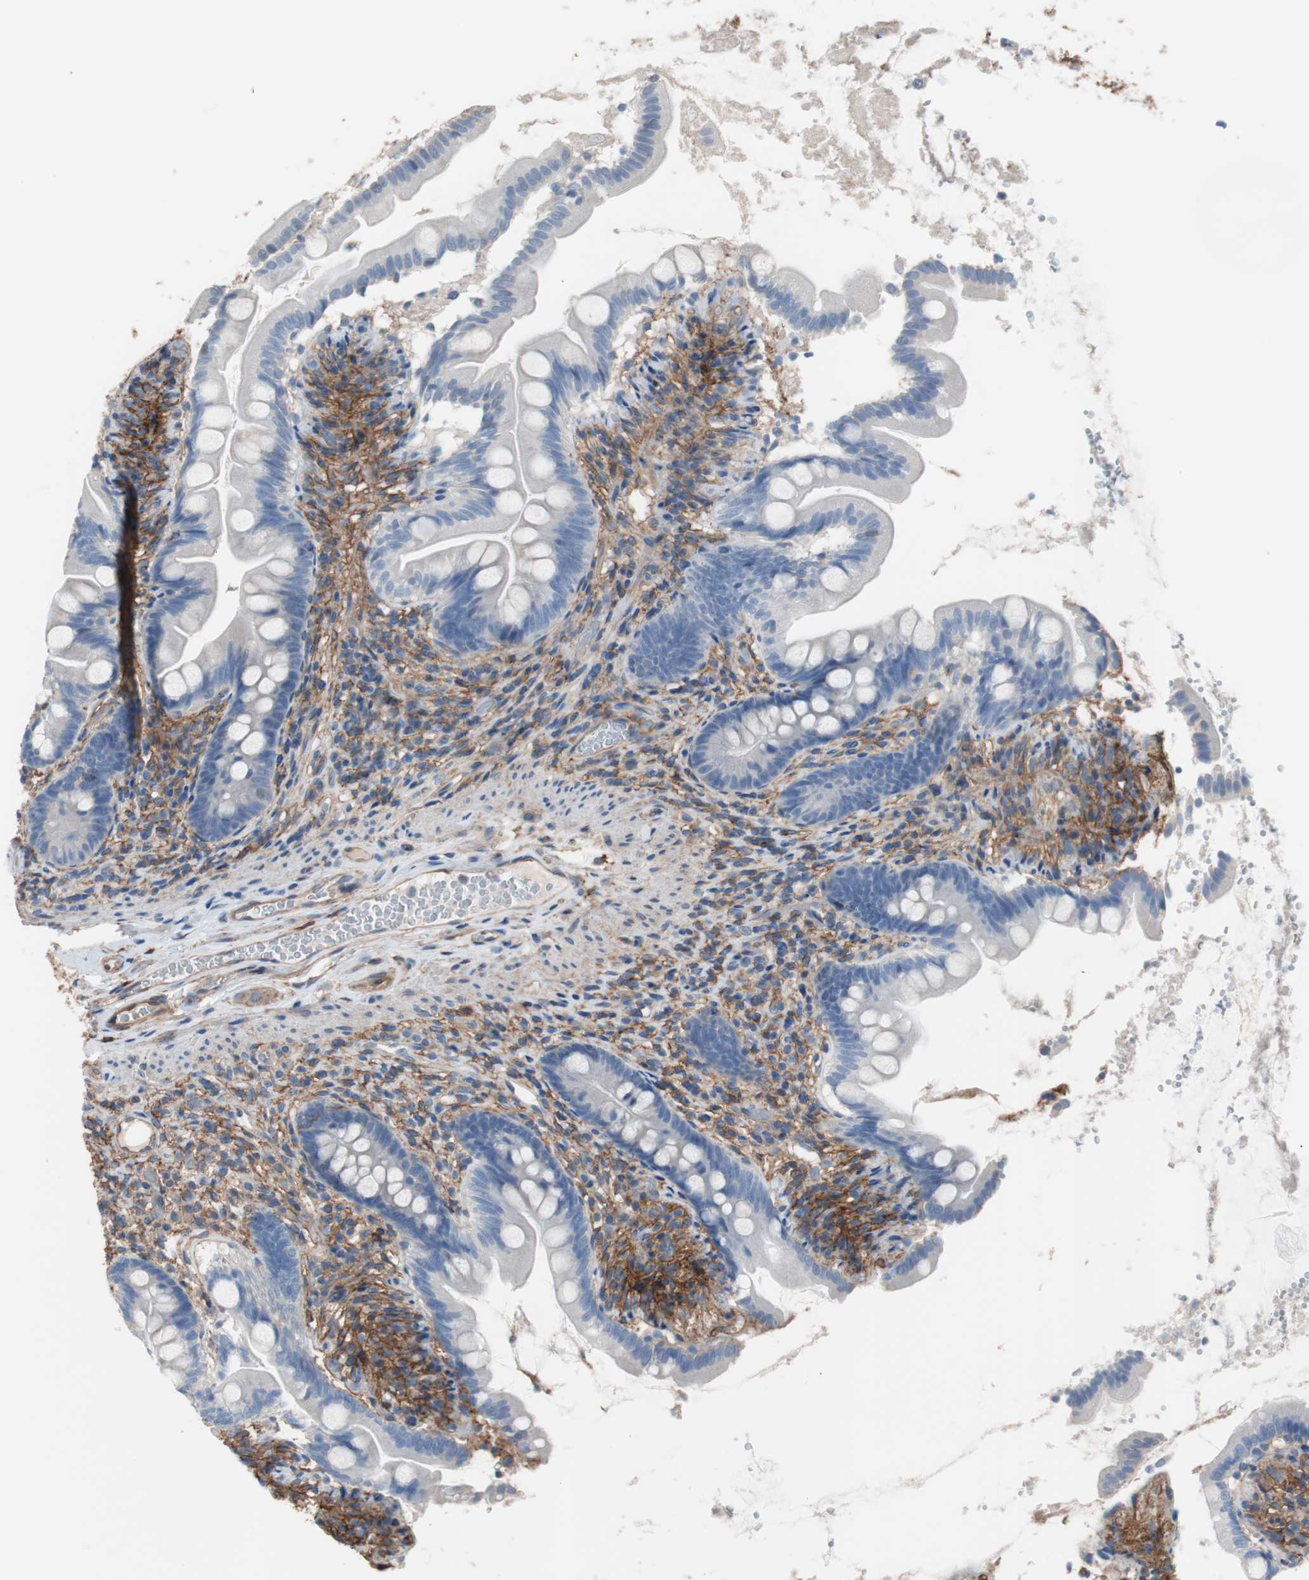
{"staining": {"intensity": "negative", "quantity": "none", "location": "none"}, "tissue": "small intestine", "cell_type": "Glandular cells", "image_type": "normal", "snomed": [{"axis": "morphology", "description": "Normal tissue, NOS"}, {"axis": "topography", "description": "Small intestine"}], "caption": "There is no significant expression in glandular cells of small intestine. (DAB (3,3'-diaminobenzidine) immunohistochemistry (IHC) with hematoxylin counter stain).", "gene": "CD81", "patient": {"sex": "female", "age": 56}}